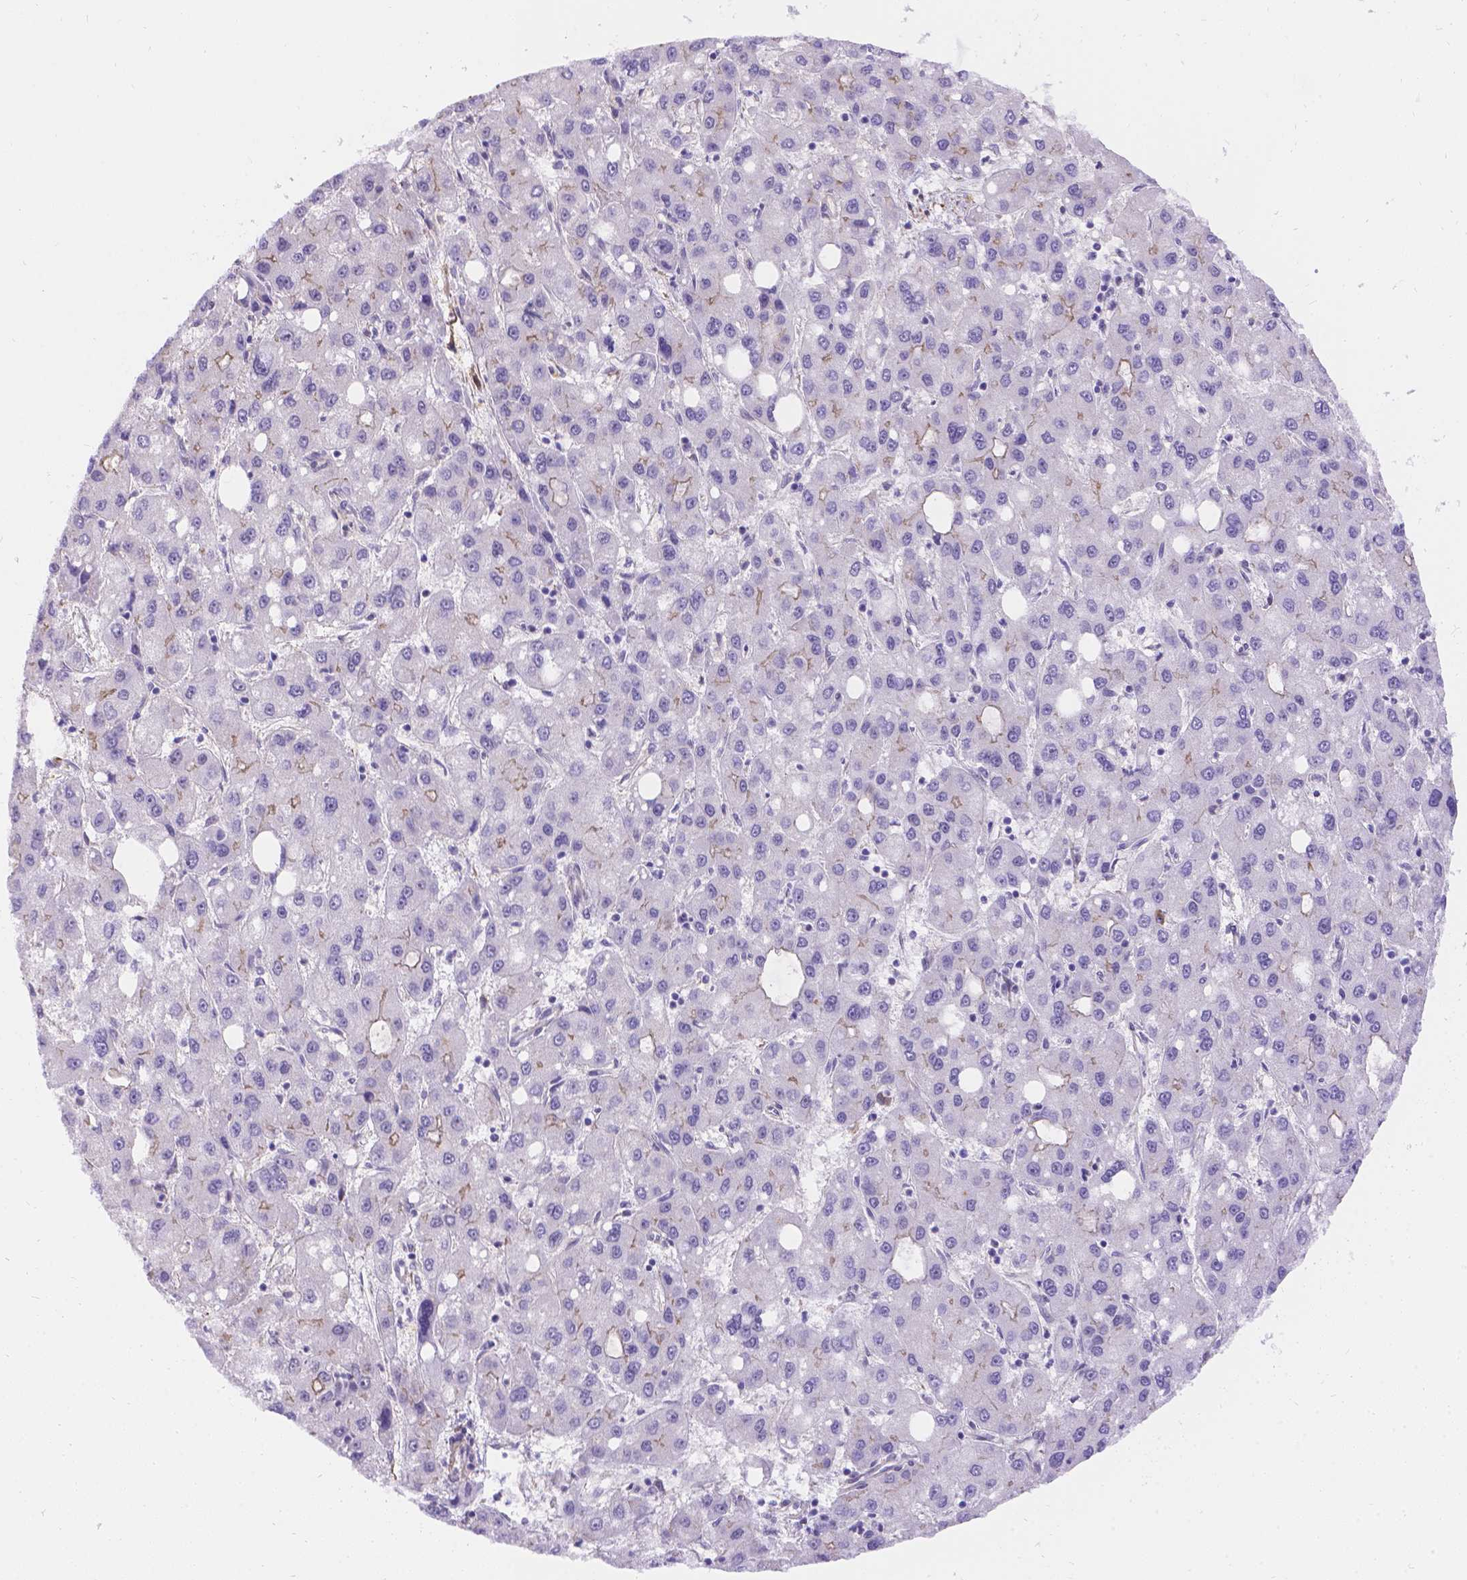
{"staining": {"intensity": "negative", "quantity": "none", "location": "none"}, "tissue": "liver cancer", "cell_type": "Tumor cells", "image_type": "cancer", "snomed": [{"axis": "morphology", "description": "Carcinoma, Hepatocellular, NOS"}, {"axis": "topography", "description": "Liver"}], "caption": "Hepatocellular carcinoma (liver) was stained to show a protein in brown. There is no significant staining in tumor cells. (Brightfield microscopy of DAB immunohistochemistry (IHC) at high magnification).", "gene": "PALS1", "patient": {"sex": "male", "age": 73}}